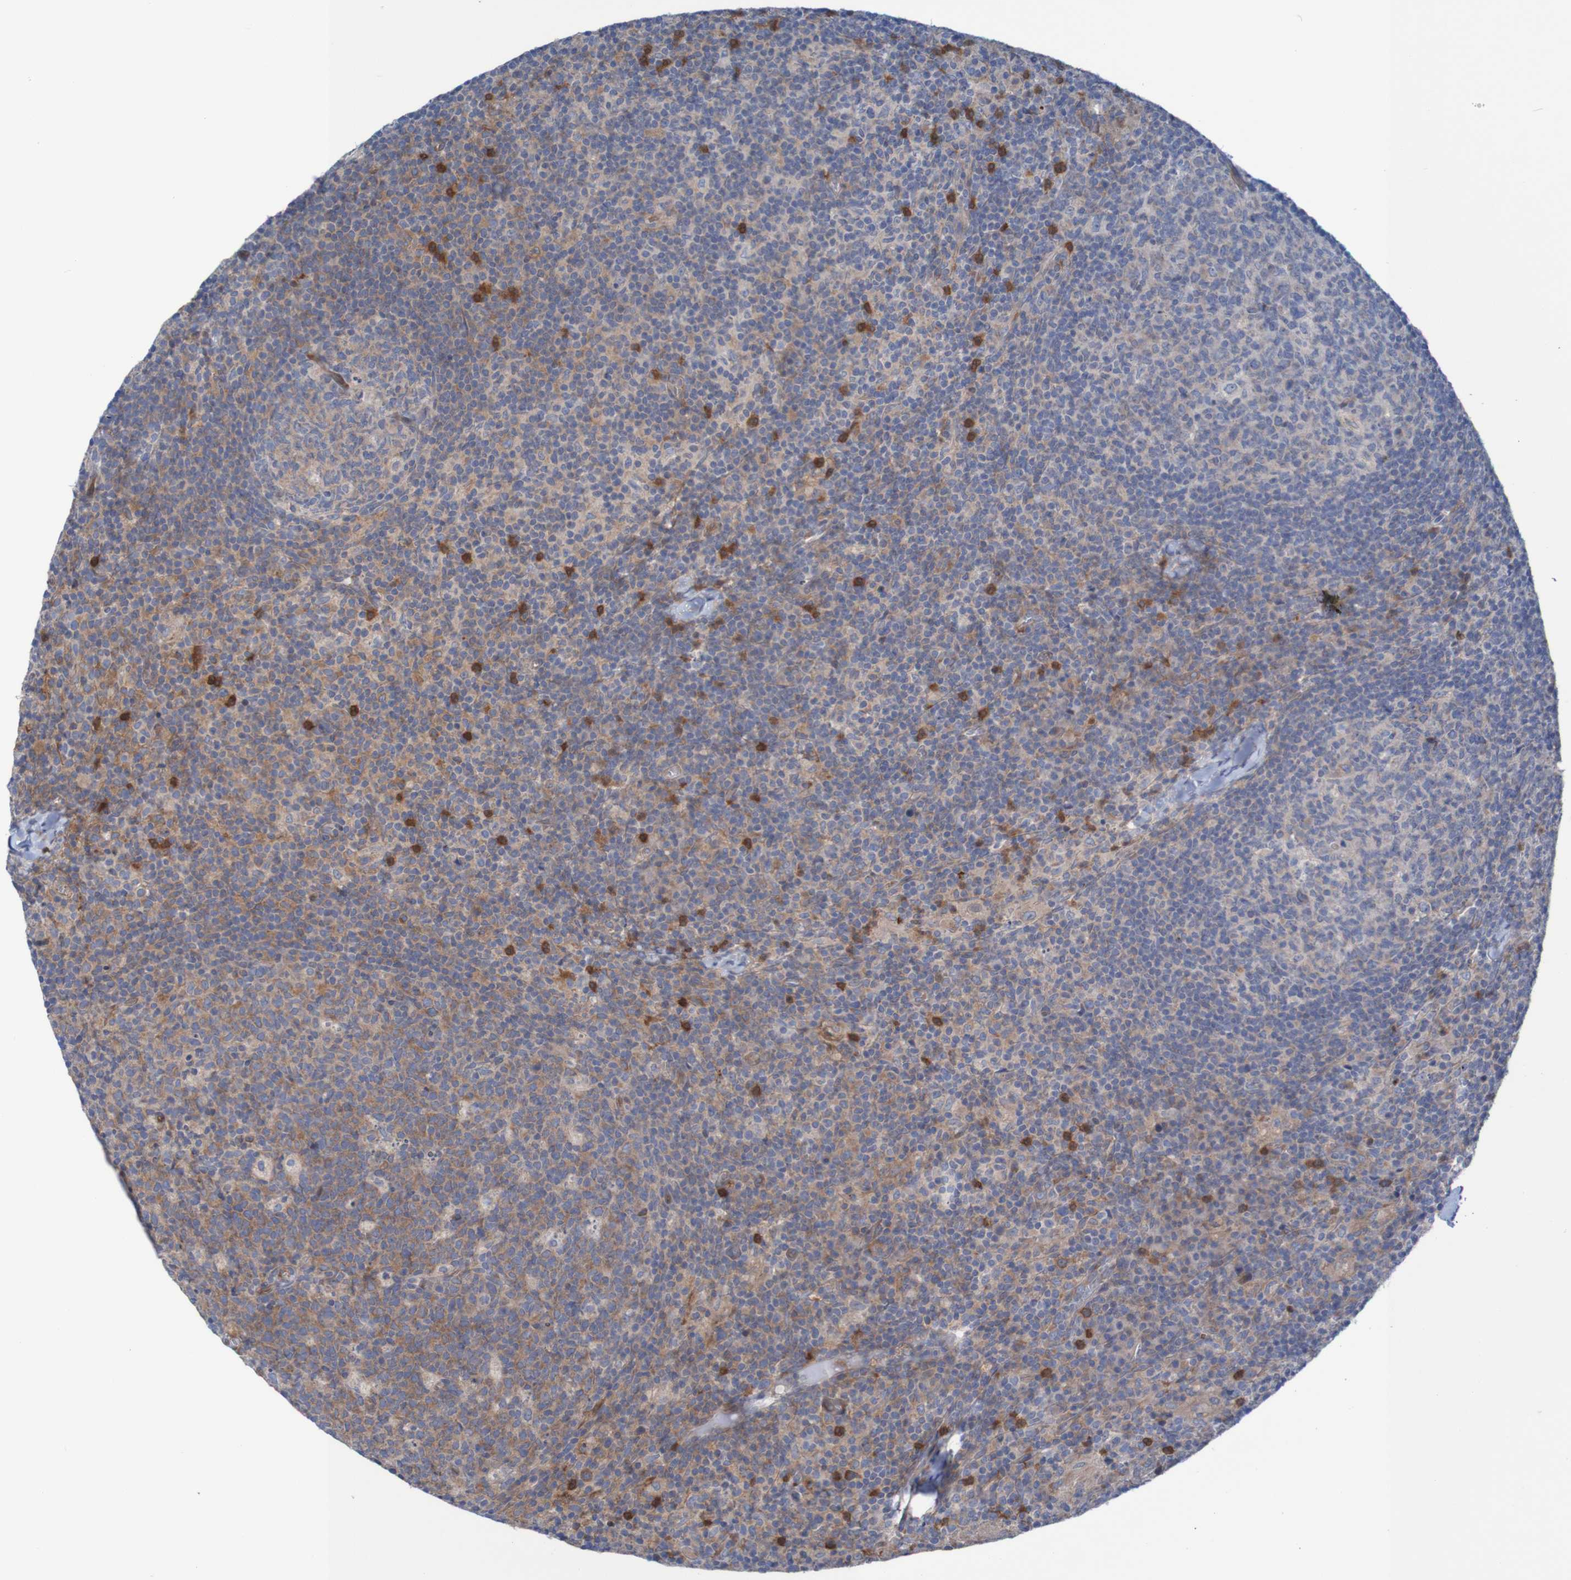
{"staining": {"intensity": "weak", "quantity": "25%-75%", "location": "cytoplasmic/membranous"}, "tissue": "lymph node", "cell_type": "Germinal center cells", "image_type": "normal", "snomed": [{"axis": "morphology", "description": "Normal tissue, NOS"}, {"axis": "morphology", "description": "Inflammation, NOS"}, {"axis": "topography", "description": "Lymph node"}], "caption": "Germinal center cells exhibit weak cytoplasmic/membranous staining in approximately 25%-75% of cells in unremarkable lymph node.", "gene": "ANGPT4", "patient": {"sex": "male", "age": 55}}